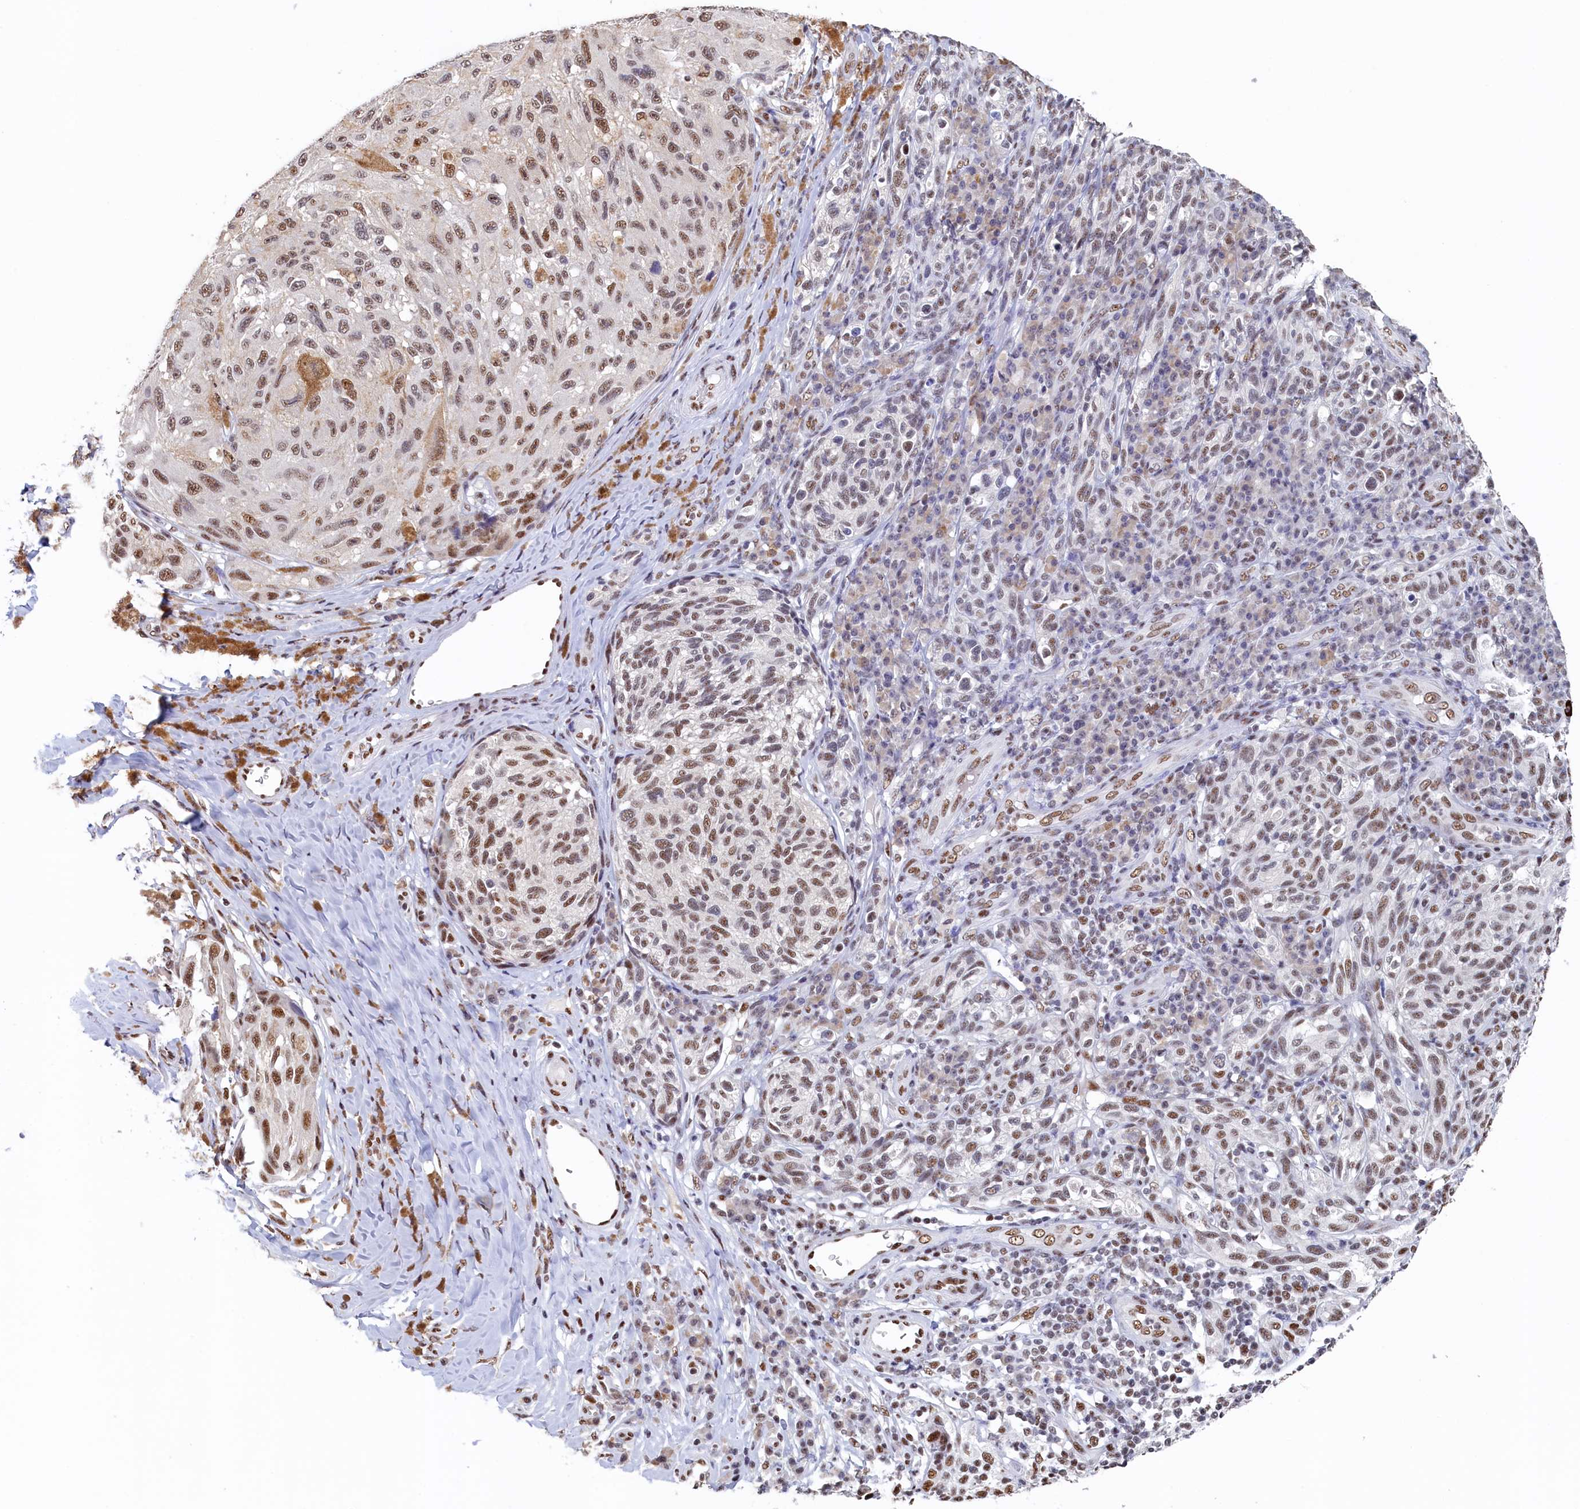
{"staining": {"intensity": "moderate", "quantity": "25%-75%", "location": "nuclear"}, "tissue": "melanoma", "cell_type": "Tumor cells", "image_type": "cancer", "snomed": [{"axis": "morphology", "description": "Malignant melanoma, NOS"}, {"axis": "topography", "description": "Skin"}], "caption": "DAB immunohistochemical staining of human melanoma shows moderate nuclear protein staining in about 25%-75% of tumor cells.", "gene": "MOSPD3", "patient": {"sex": "female", "age": 73}}